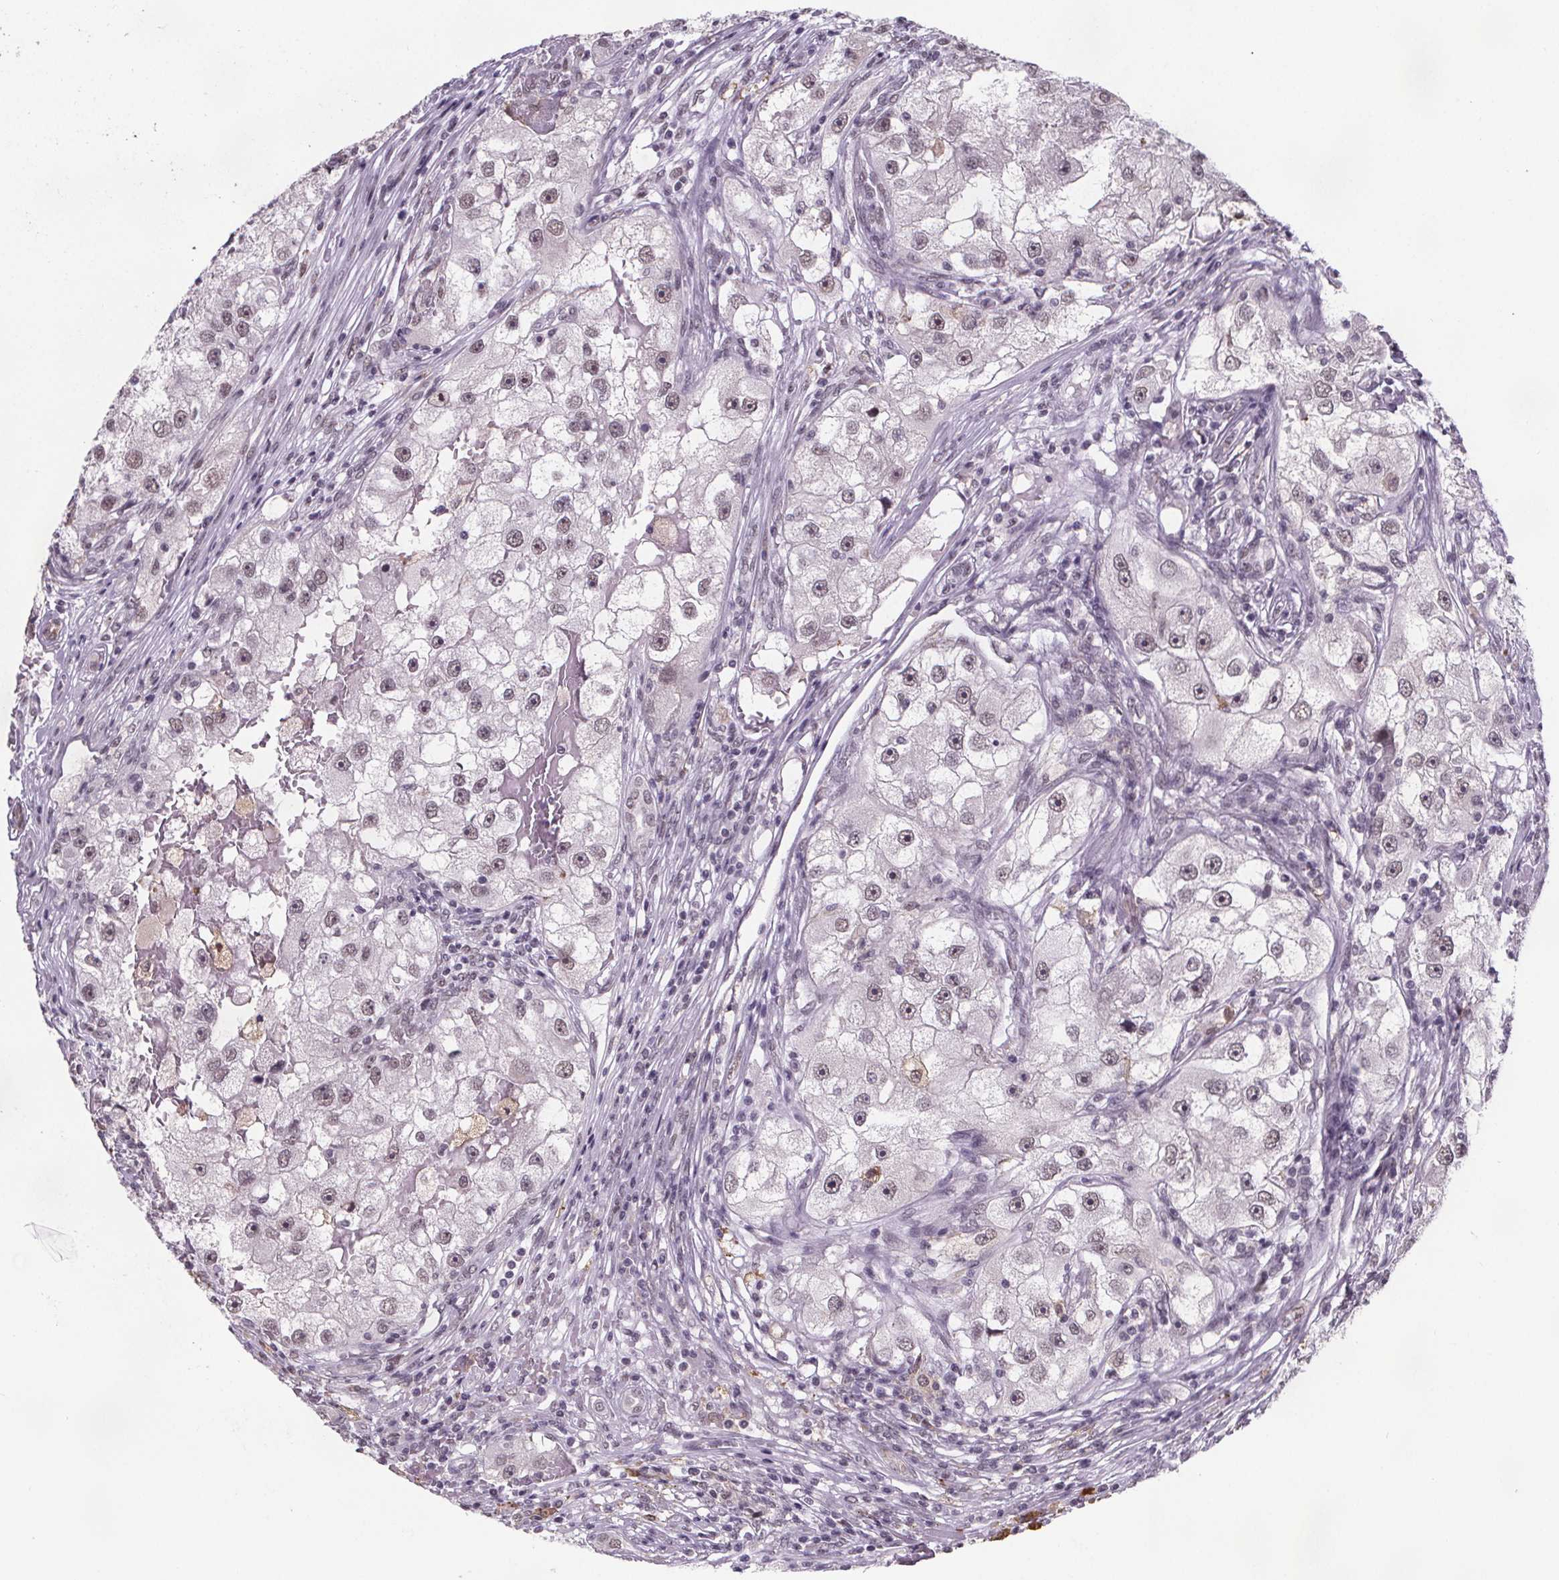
{"staining": {"intensity": "moderate", "quantity": ">75%", "location": "nuclear"}, "tissue": "renal cancer", "cell_type": "Tumor cells", "image_type": "cancer", "snomed": [{"axis": "morphology", "description": "Adenocarcinoma, NOS"}, {"axis": "topography", "description": "Kidney"}], "caption": "The immunohistochemical stain labels moderate nuclear positivity in tumor cells of renal cancer tissue.", "gene": "ZNF572", "patient": {"sex": "male", "age": 63}}